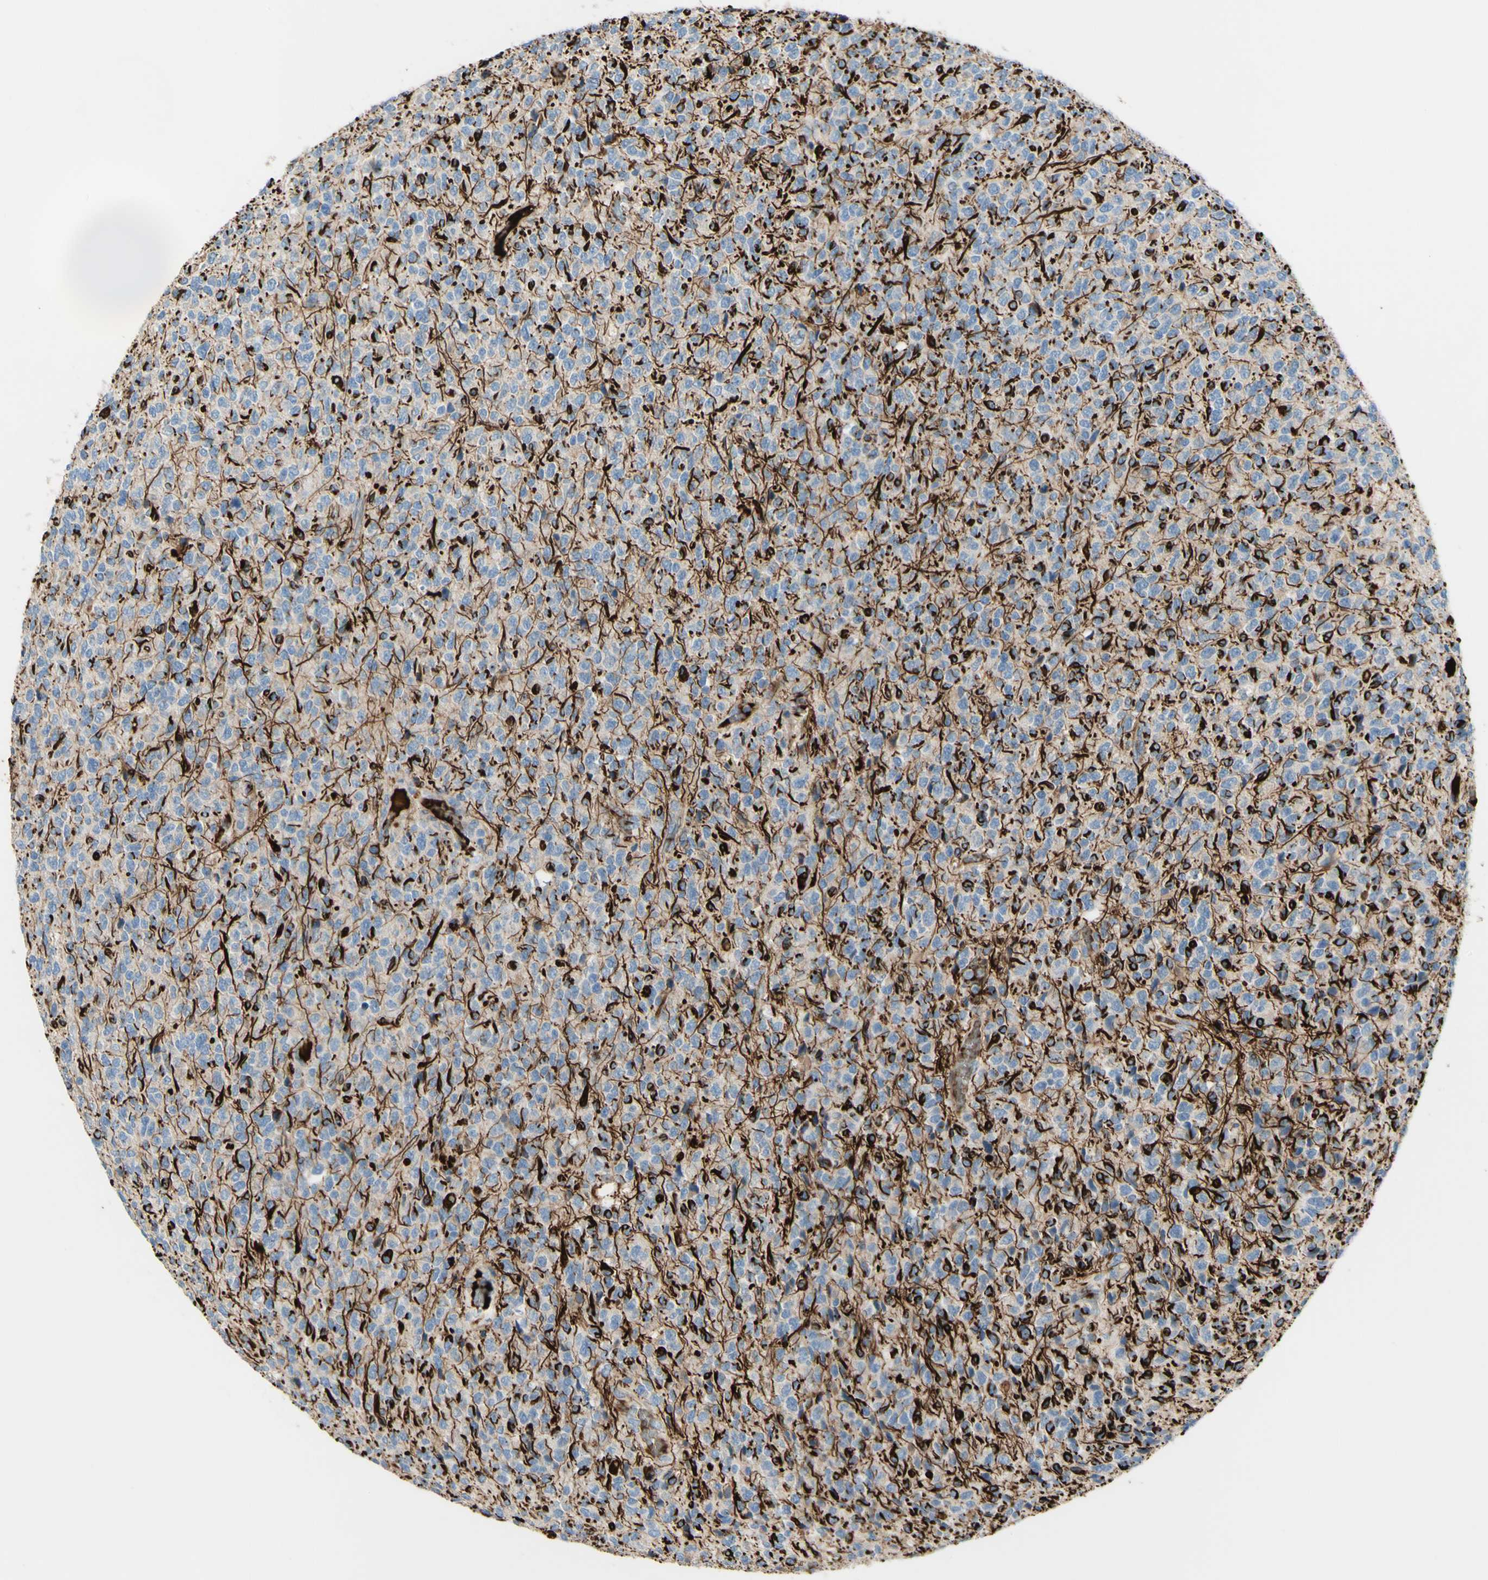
{"staining": {"intensity": "negative", "quantity": "none", "location": "none"}, "tissue": "glioma", "cell_type": "Tumor cells", "image_type": "cancer", "snomed": [{"axis": "morphology", "description": "Glioma, malignant, High grade"}, {"axis": "topography", "description": "pancreas cauda"}], "caption": "Tumor cells show no significant protein staining in high-grade glioma (malignant). (DAB (3,3'-diaminobenzidine) IHC with hematoxylin counter stain).", "gene": "GAN", "patient": {"sex": "male", "age": 60}}